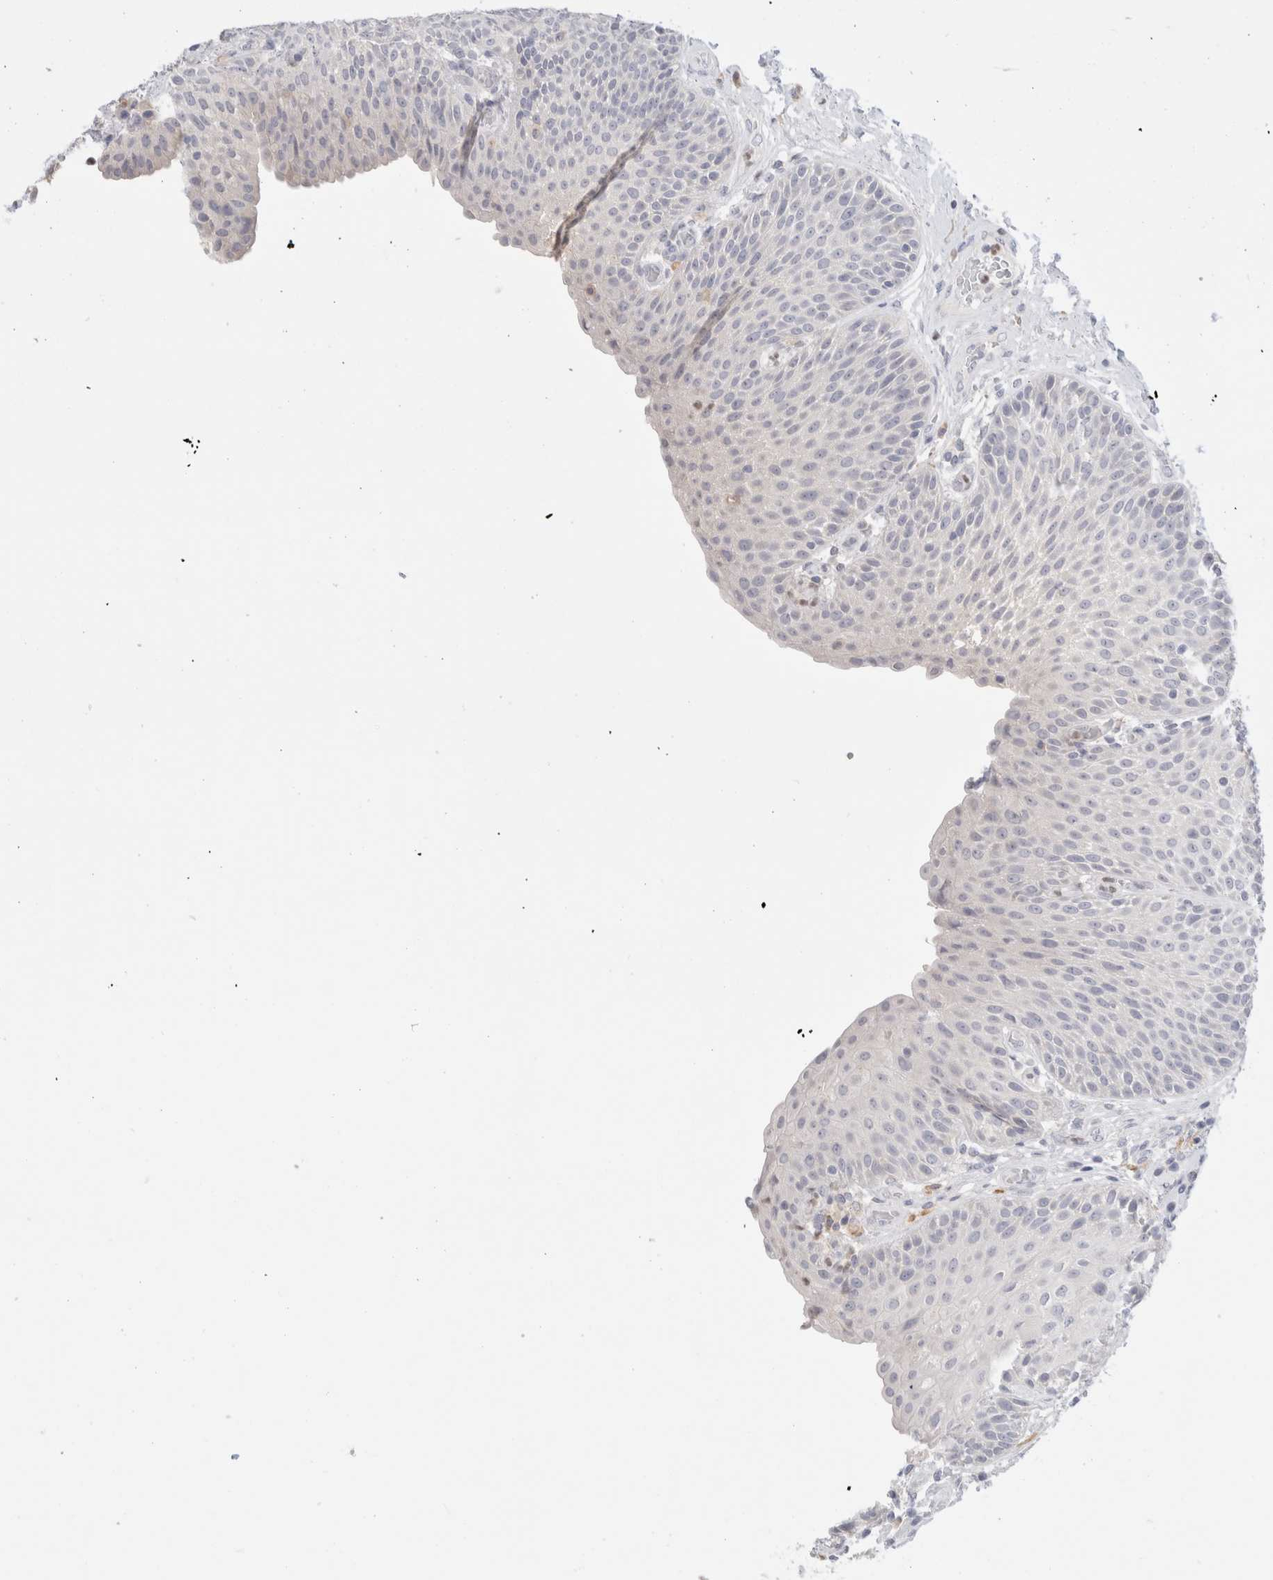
{"staining": {"intensity": "negative", "quantity": "none", "location": "none"}, "tissue": "urinary bladder", "cell_type": "Urothelial cells", "image_type": "normal", "snomed": [{"axis": "morphology", "description": "Normal tissue, NOS"}, {"axis": "topography", "description": "Urinary bladder"}], "caption": "Immunohistochemical staining of benign human urinary bladder demonstrates no significant expression in urothelial cells.", "gene": "ADAM30", "patient": {"sex": "female", "age": 62}}